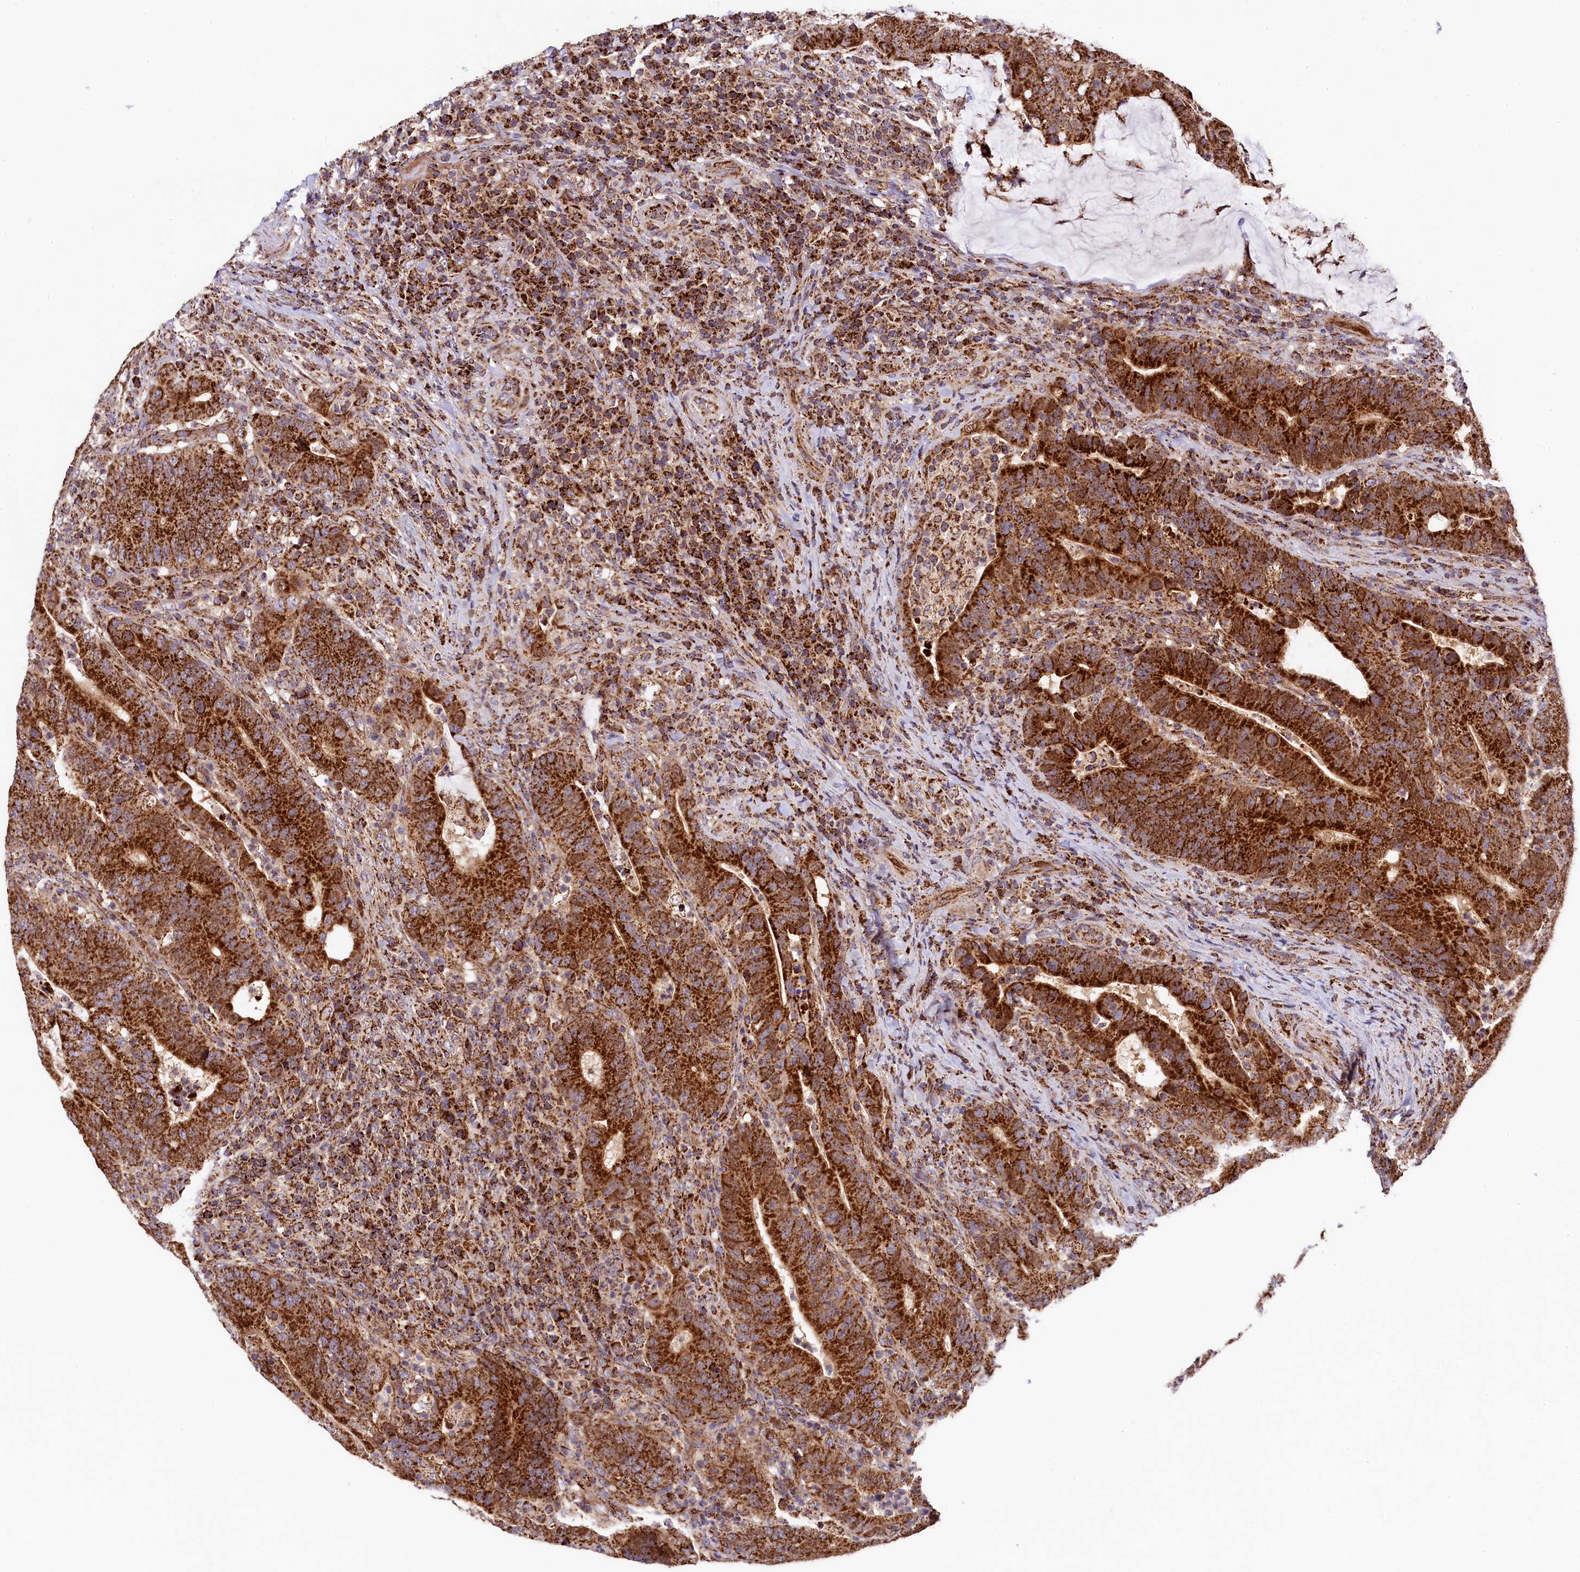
{"staining": {"intensity": "strong", "quantity": ">75%", "location": "cytoplasmic/membranous"}, "tissue": "colorectal cancer", "cell_type": "Tumor cells", "image_type": "cancer", "snomed": [{"axis": "morphology", "description": "Adenocarcinoma, NOS"}, {"axis": "topography", "description": "Colon"}], "caption": "IHC histopathology image of colorectal cancer (adenocarcinoma) stained for a protein (brown), which reveals high levels of strong cytoplasmic/membranous positivity in approximately >75% of tumor cells.", "gene": "CLYBL", "patient": {"sex": "female", "age": 66}}